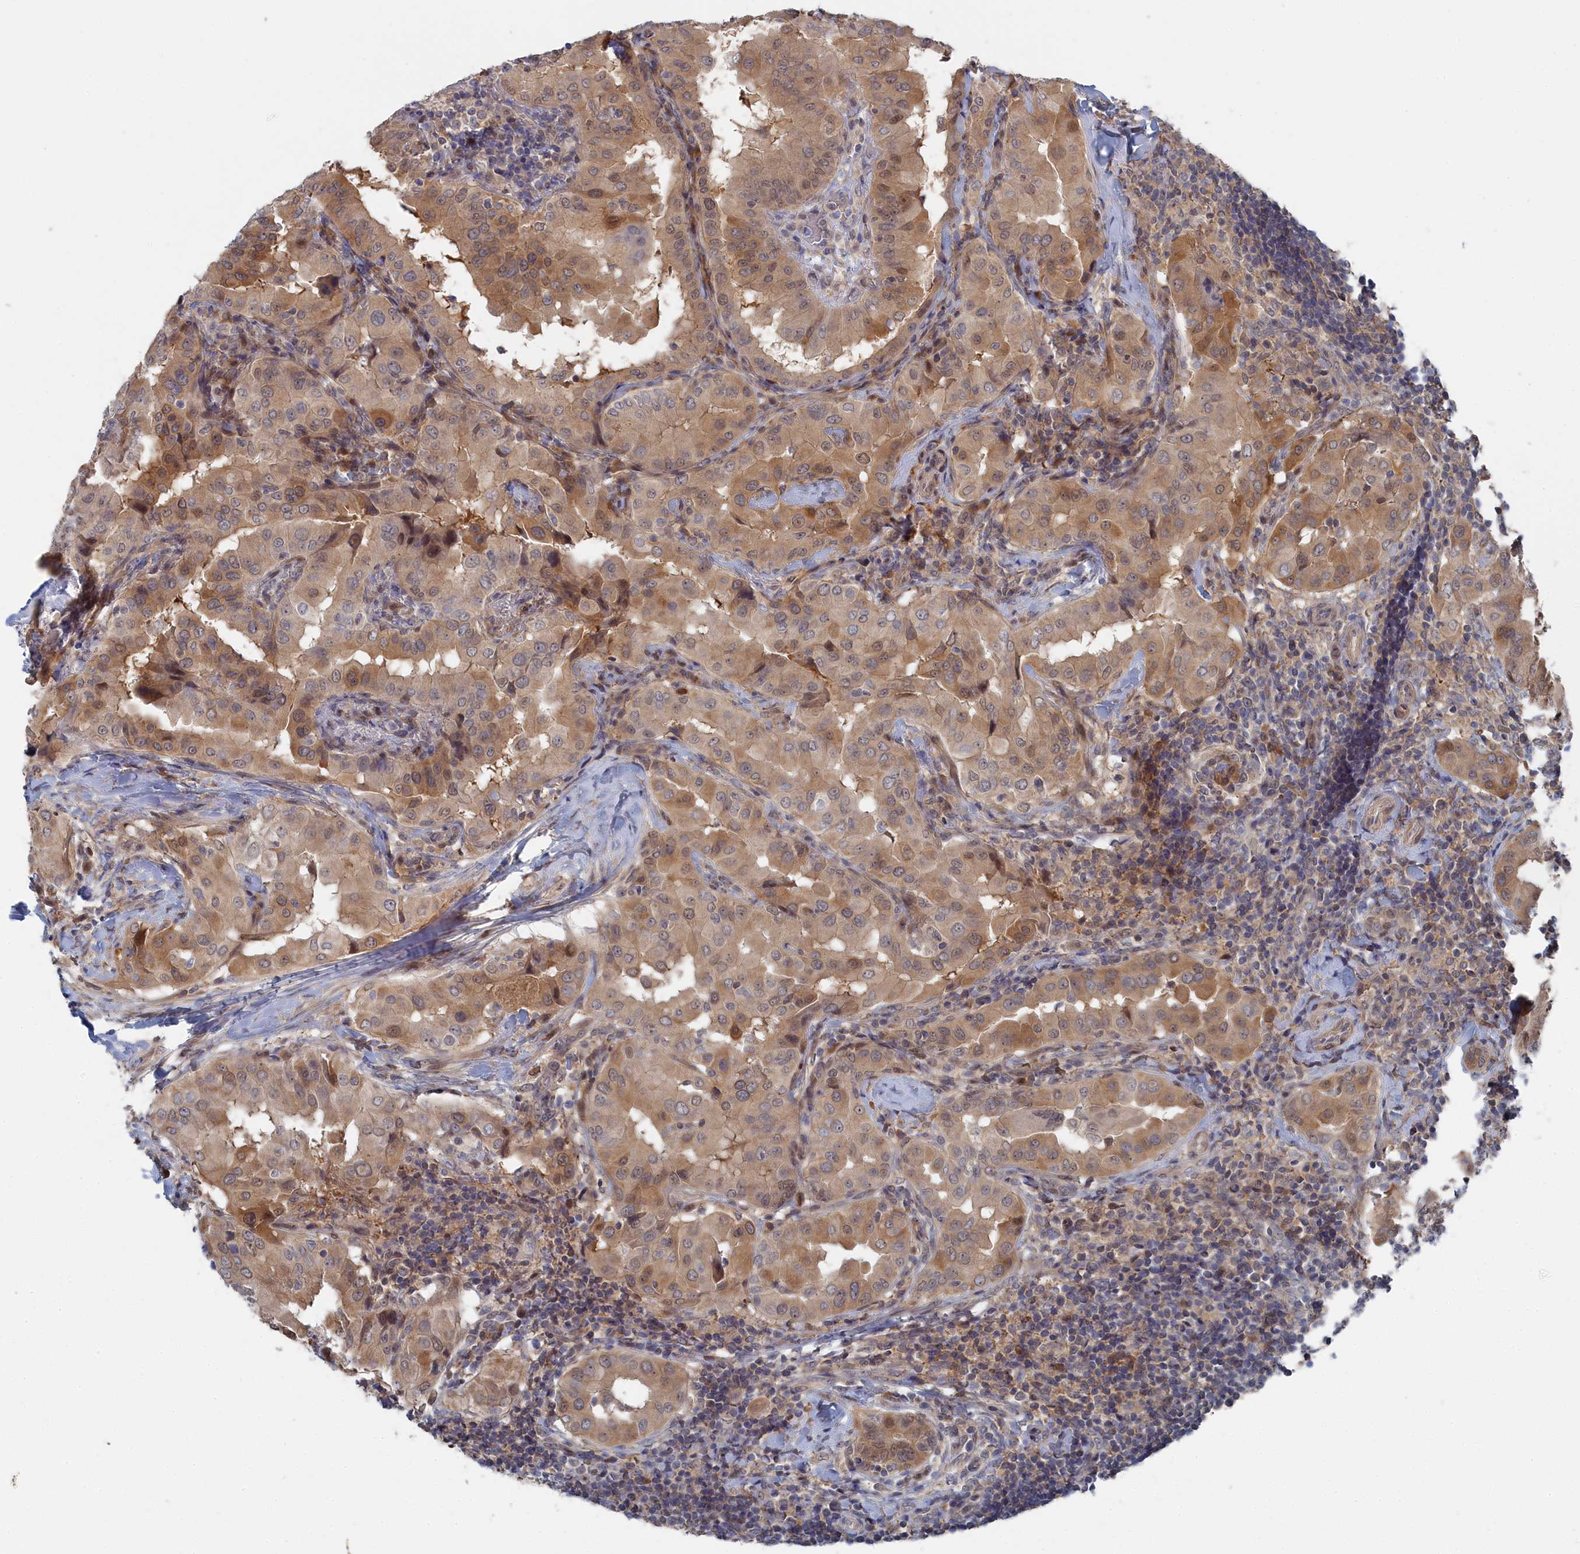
{"staining": {"intensity": "moderate", "quantity": "25%-75%", "location": "cytoplasmic/membranous"}, "tissue": "thyroid cancer", "cell_type": "Tumor cells", "image_type": "cancer", "snomed": [{"axis": "morphology", "description": "Papillary adenocarcinoma, NOS"}, {"axis": "topography", "description": "Thyroid gland"}], "caption": "Approximately 25%-75% of tumor cells in human thyroid papillary adenocarcinoma reveal moderate cytoplasmic/membranous protein staining as visualized by brown immunohistochemical staining.", "gene": "IRGQ", "patient": {"sex": "male", "age": 33}}